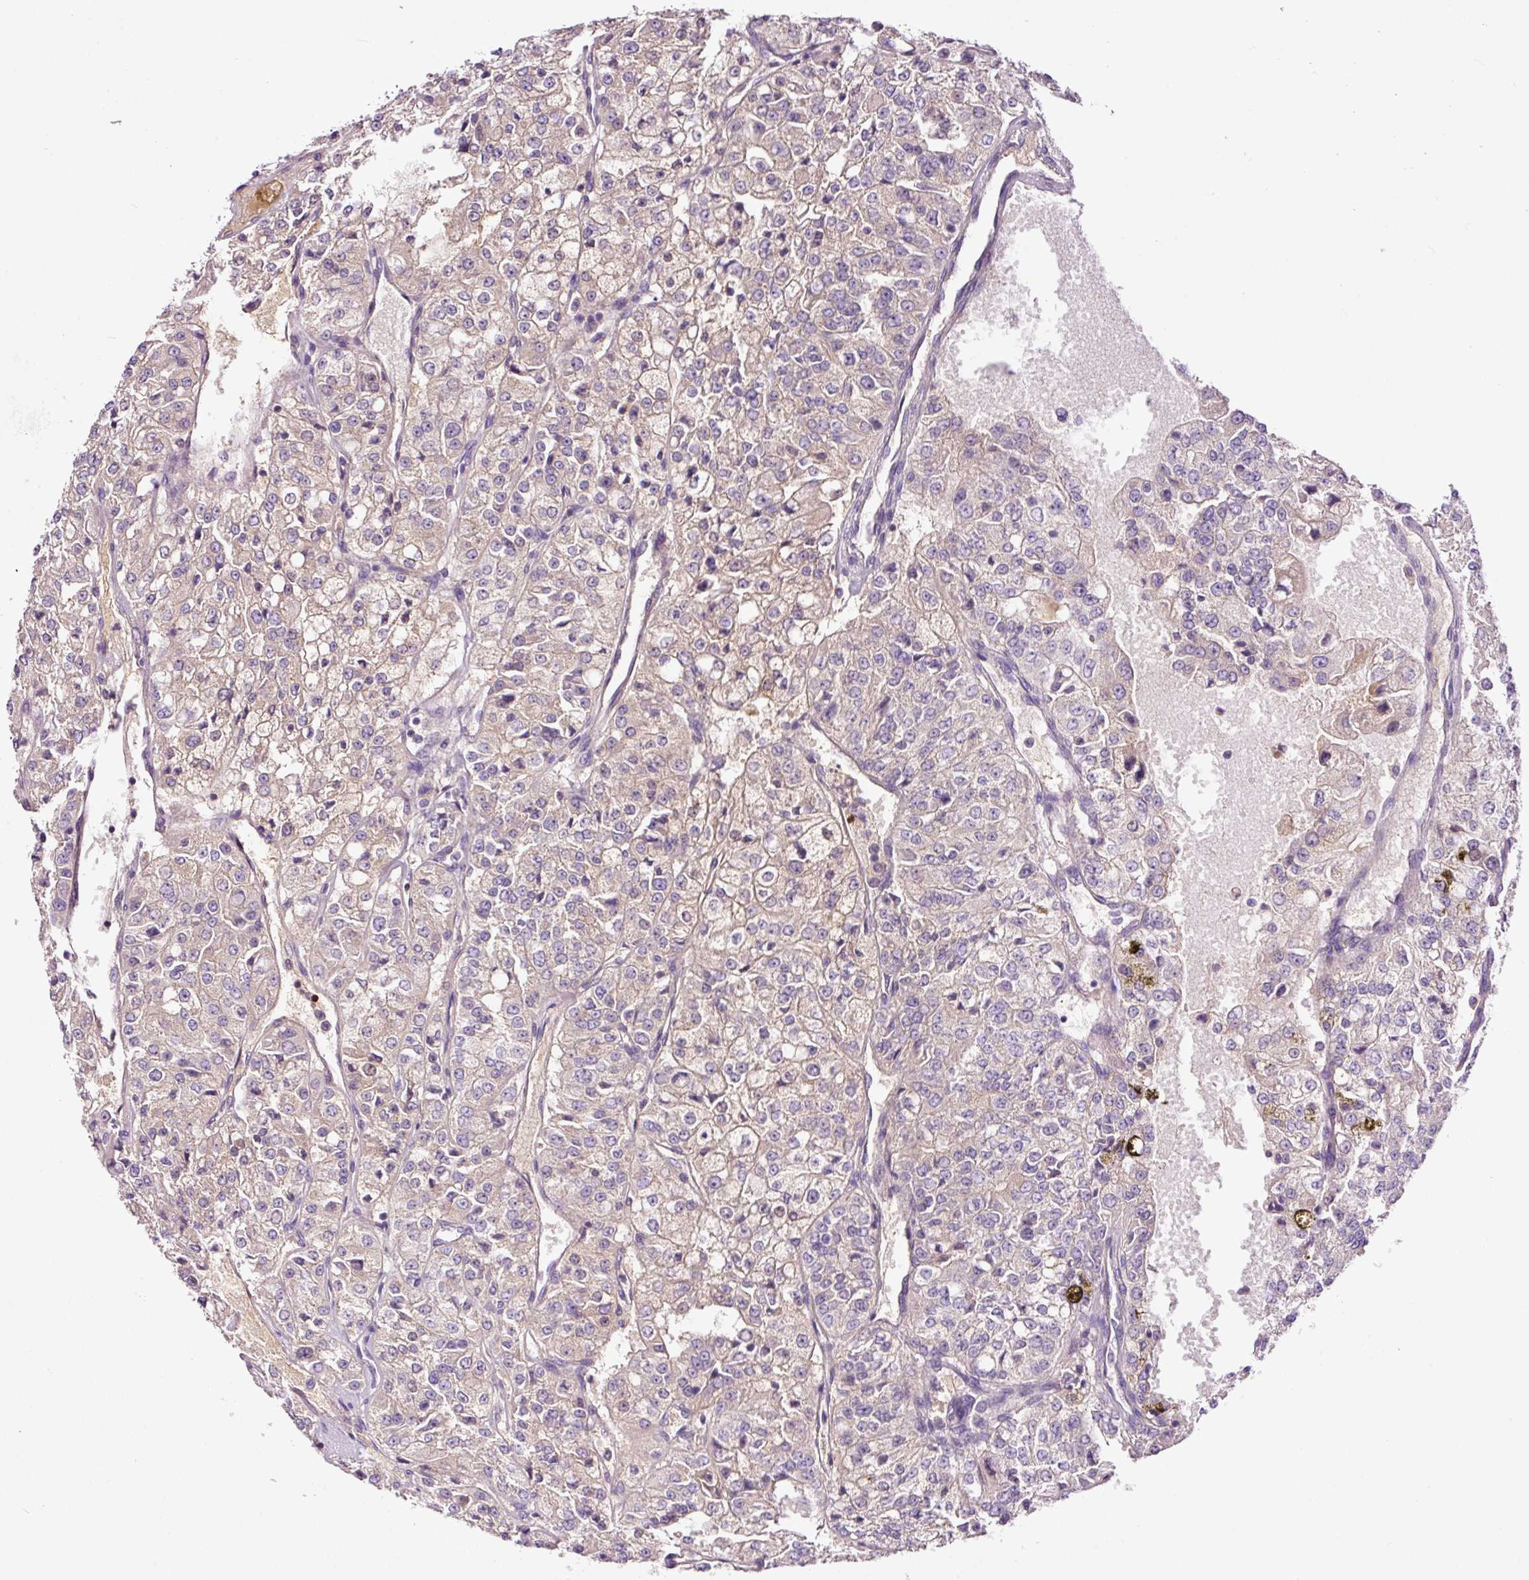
{"staining": {"intensity": "weak", "quantity": "<25%", "location": "cytoplasmic/membranous"}, "tissue": "renal cancer", "cell_type": "Tumor cells", "image_type": "cancer", "snomed": [{"axis": "morphology", "description": "Adenocarcinoma, NOS"}, {"axis": "topography", "description": "Kidney"}], "caption": "Renal cancer (adenocarcinoma) stained for a protein using immunohistochemistry (IHC) exhibits no expression tumor cells.", "gene": "DPPA4", "patient": {"sex": "female", "age": 63}}